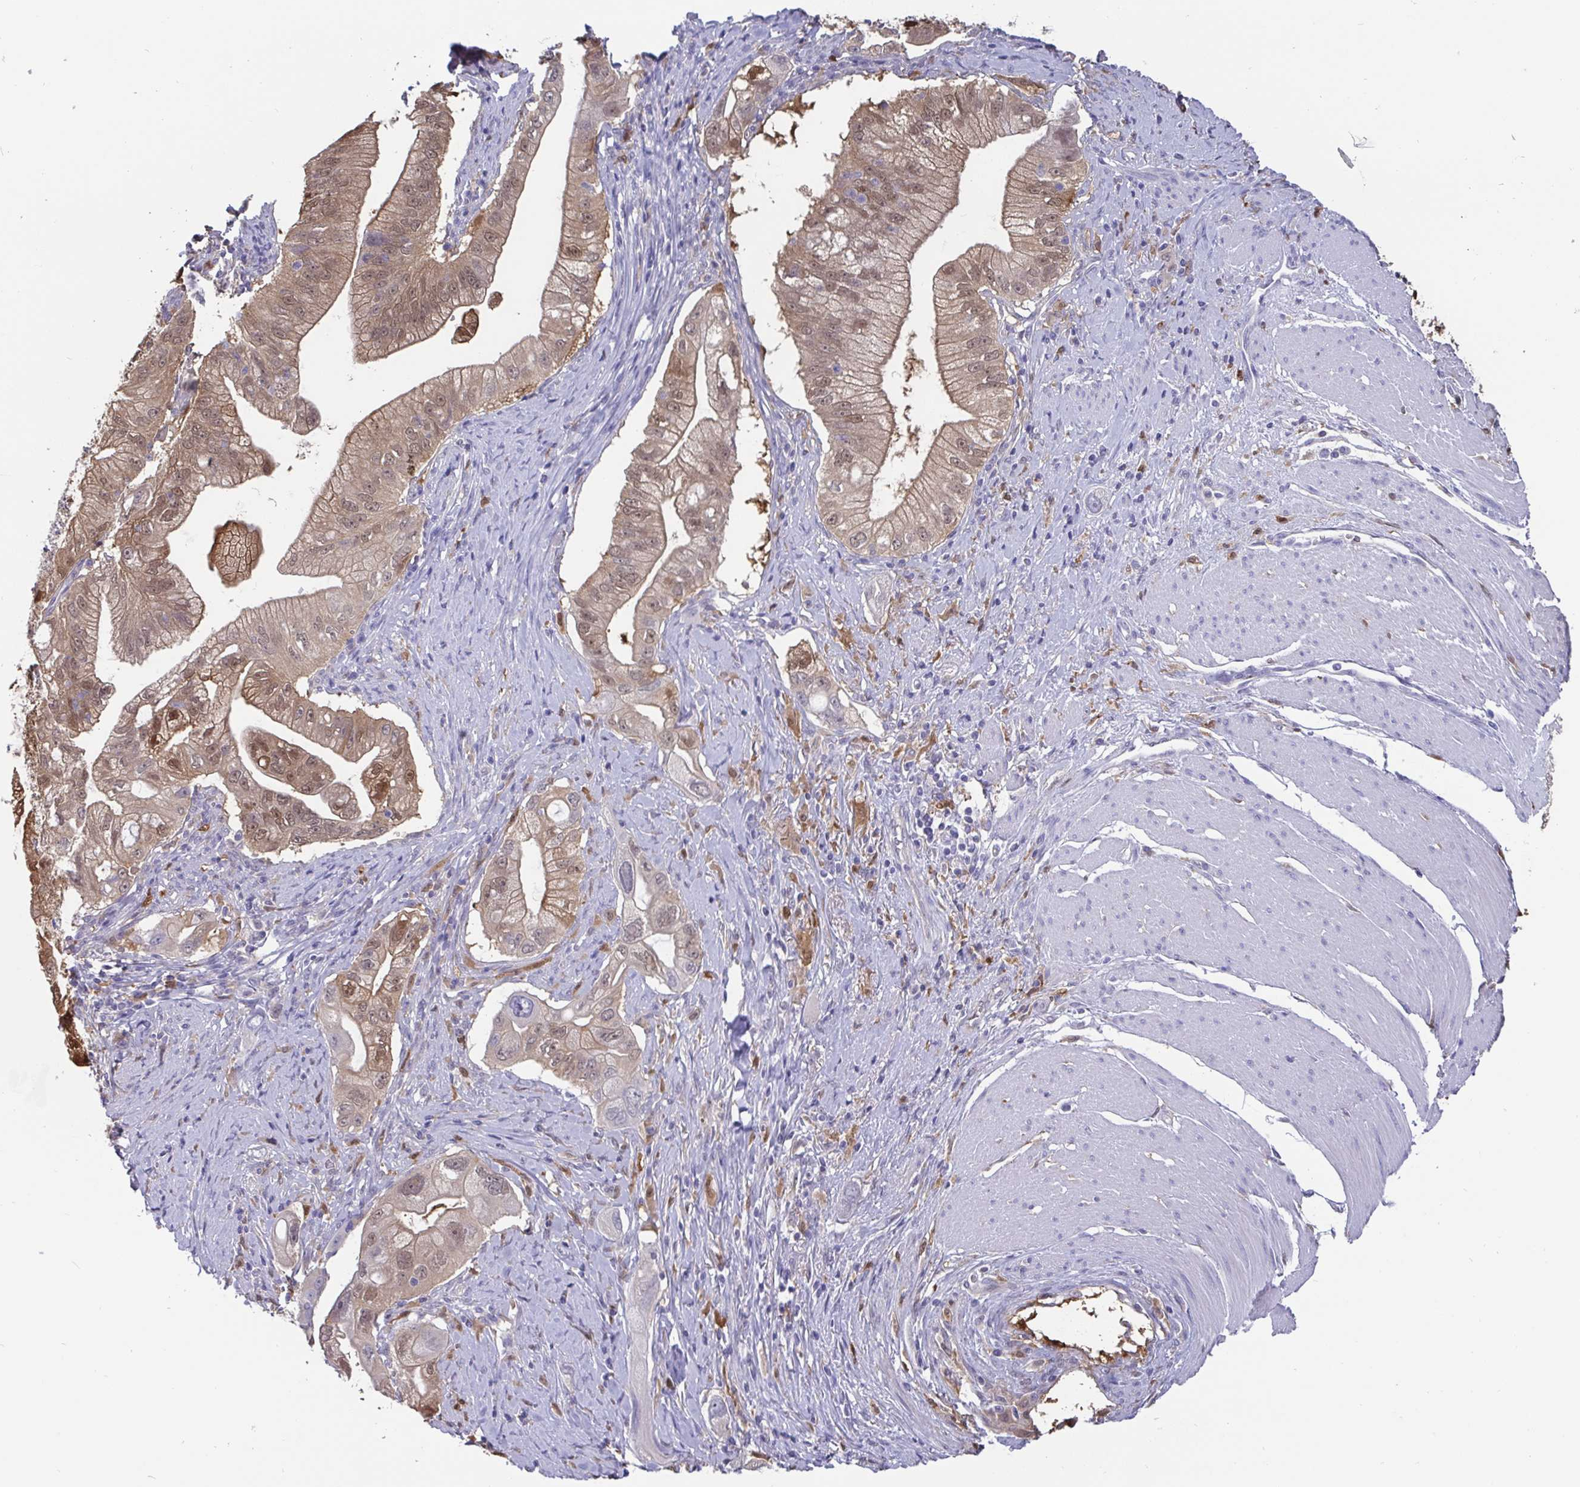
{"staining": {"intensity": "moderate", "quantity": ">75%", "location": "cytoplasmic/membranous,nuclear"}, "tissue": "pancreatic cancer", "cell_type": "Tumor cells", "image_type": "cancer", "snomed": [{"axis": "morphology", "description": "Adenocarcinoma, NOS"}, {"axis": "topography", "description": "Pancreas"}], "caption": "A micrograph of human pancreatic cancer (adenocarcinoma) stained for a protein demonstrates moderate cytoplasmic/membranous and nuclear brown staining in tumor cells. Ihc stains the protein of interest in brown and the nuclei are stained blue.", "gene": "IDH1", "patient": {"sex": "male", "age": 70}}